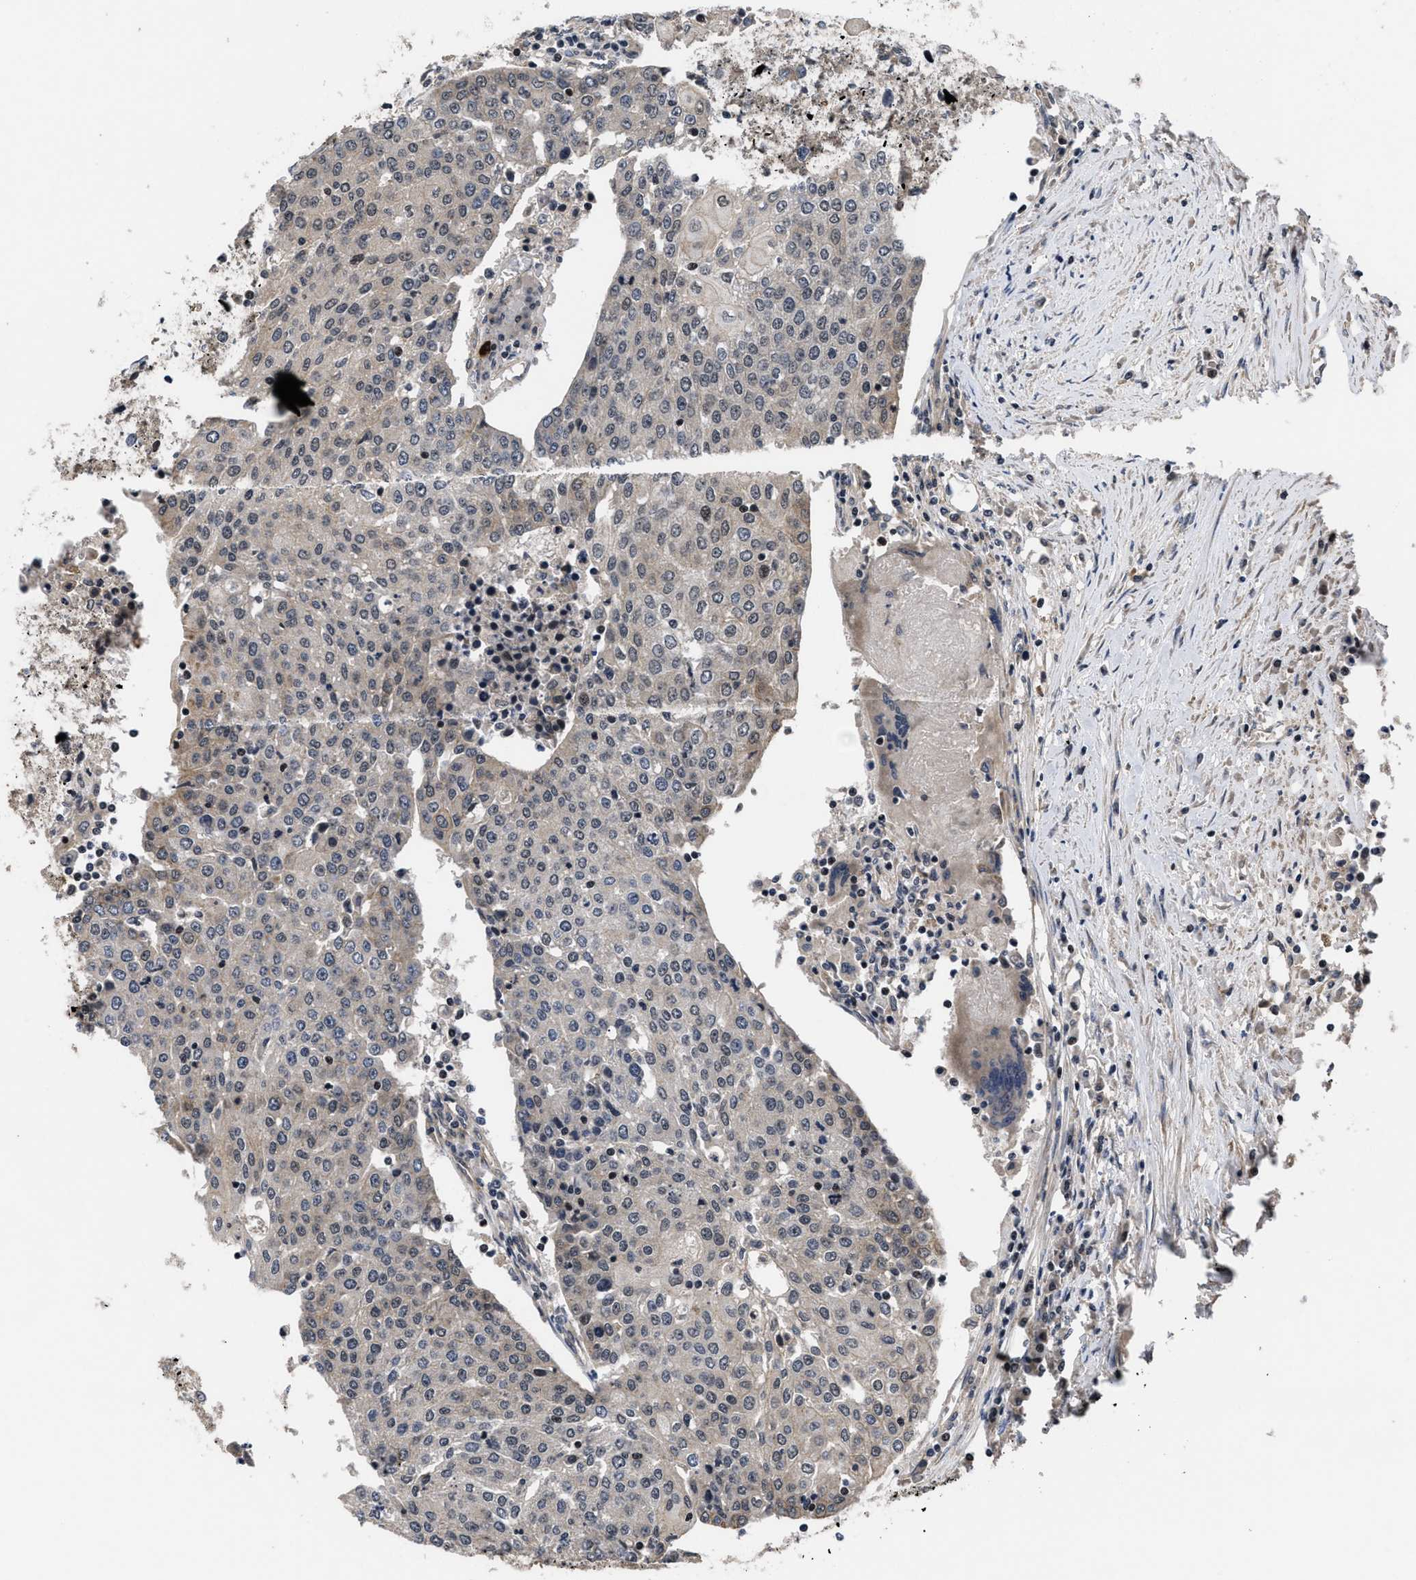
{"staining": {"intensity": "negative", "quantity": "none", "location": "none"}, "tissue": "urothelial cancer", "cell_type": "Tumor cells", "image_type": "cancer", "snomed": [{"axis": "morphology", "description": "Urothelial carcinoma, High grade"}, {"axis": "topography", "description": "Urinary bladder"}], "caption": "This is a image of IHC staining of urothelial cancer, which shows no expression in tumor cells. The staining is performed using DAB (3,3'-diaminobenzidine) brown chromogen with nuclei counter-stained in using hematoxylin.", "gene": "DNAJC14", "patient": {"sex": "female", "age": 85}}